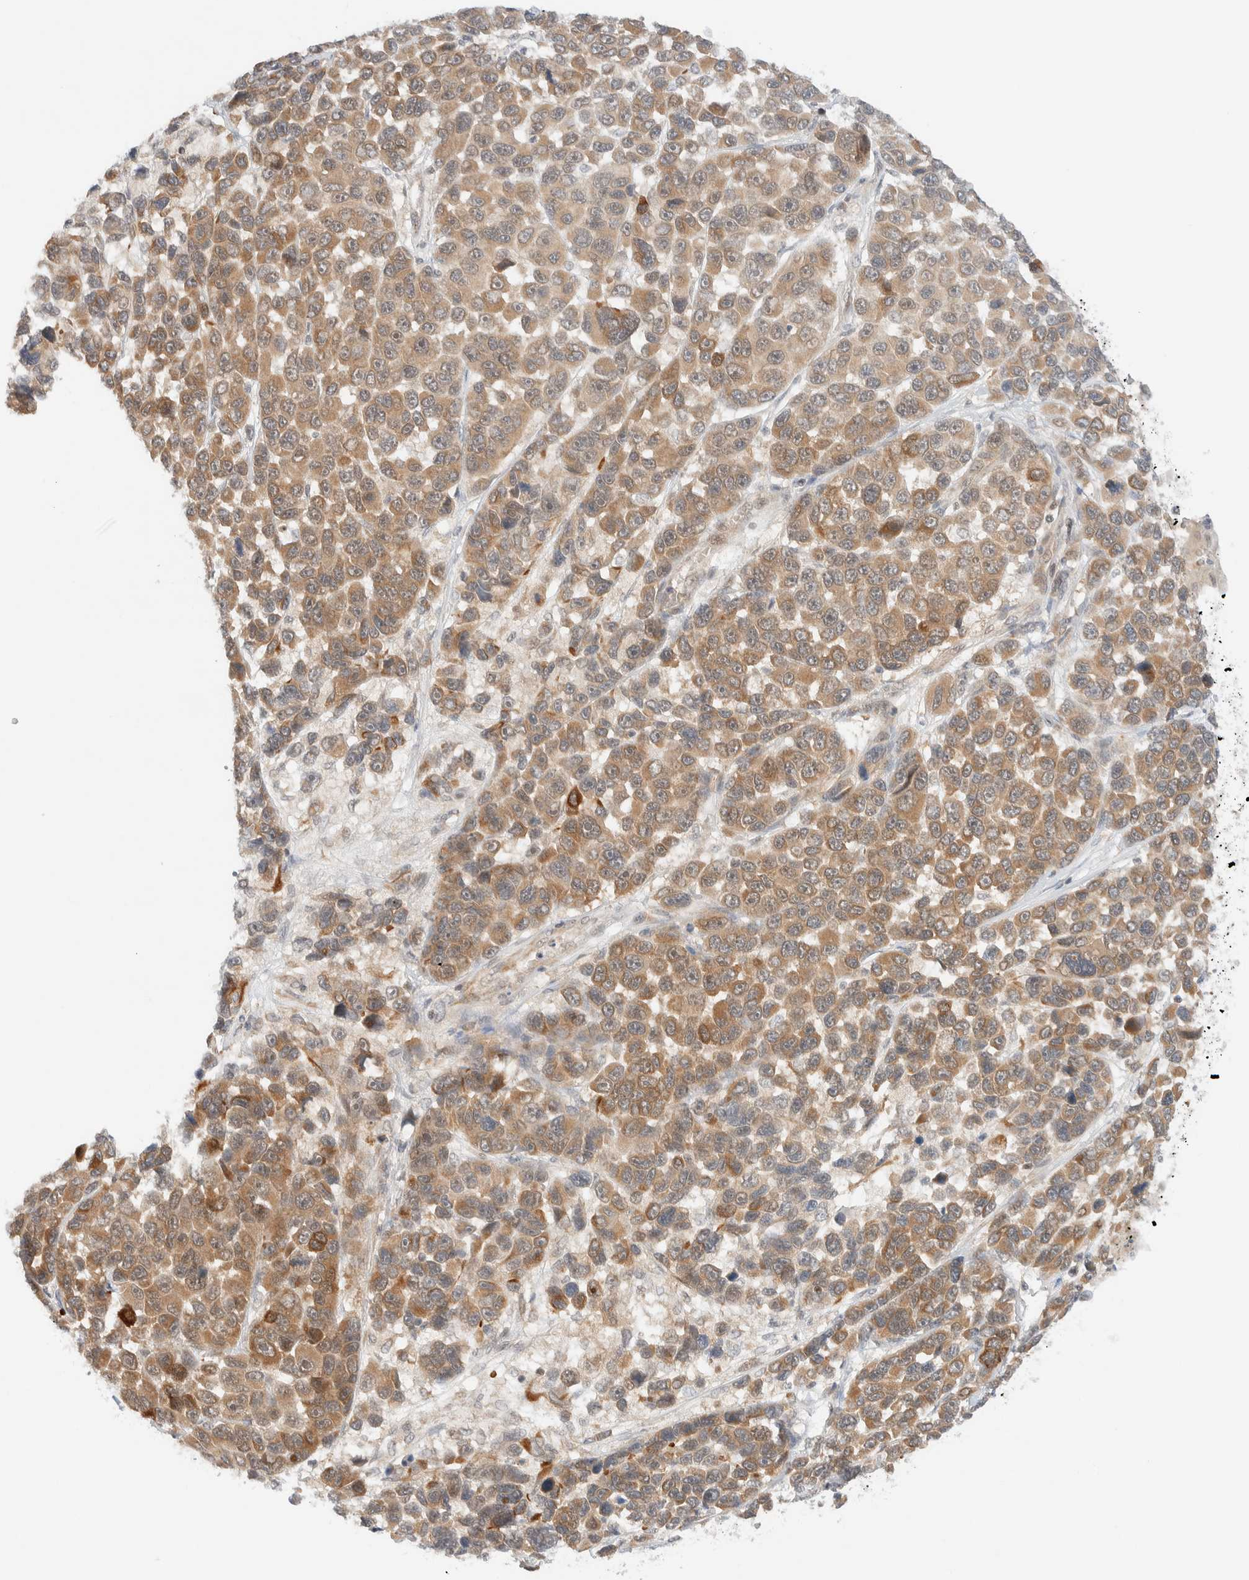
{"staining": {"intensity": "moderate", "quantity": ">75%", "location": "cytoplasmic/membranous"}, "tissue": "melanoma", "cell_type": "Tumor cells", "image_type": "cancer", "snomed": [{"axis": "morphology", "description": "Malignant melanoma, NOS"}, {"axis": "topography", "description": "Skin"}], "caption": "Melanoma was stained to show a protein in brown. There is medium levels of moderate cytoplasmic/membranous positivity in approximately >75% of tumor cells.", "gene": "C8orf76", "patient": {"sex": "male", "age": 53}}